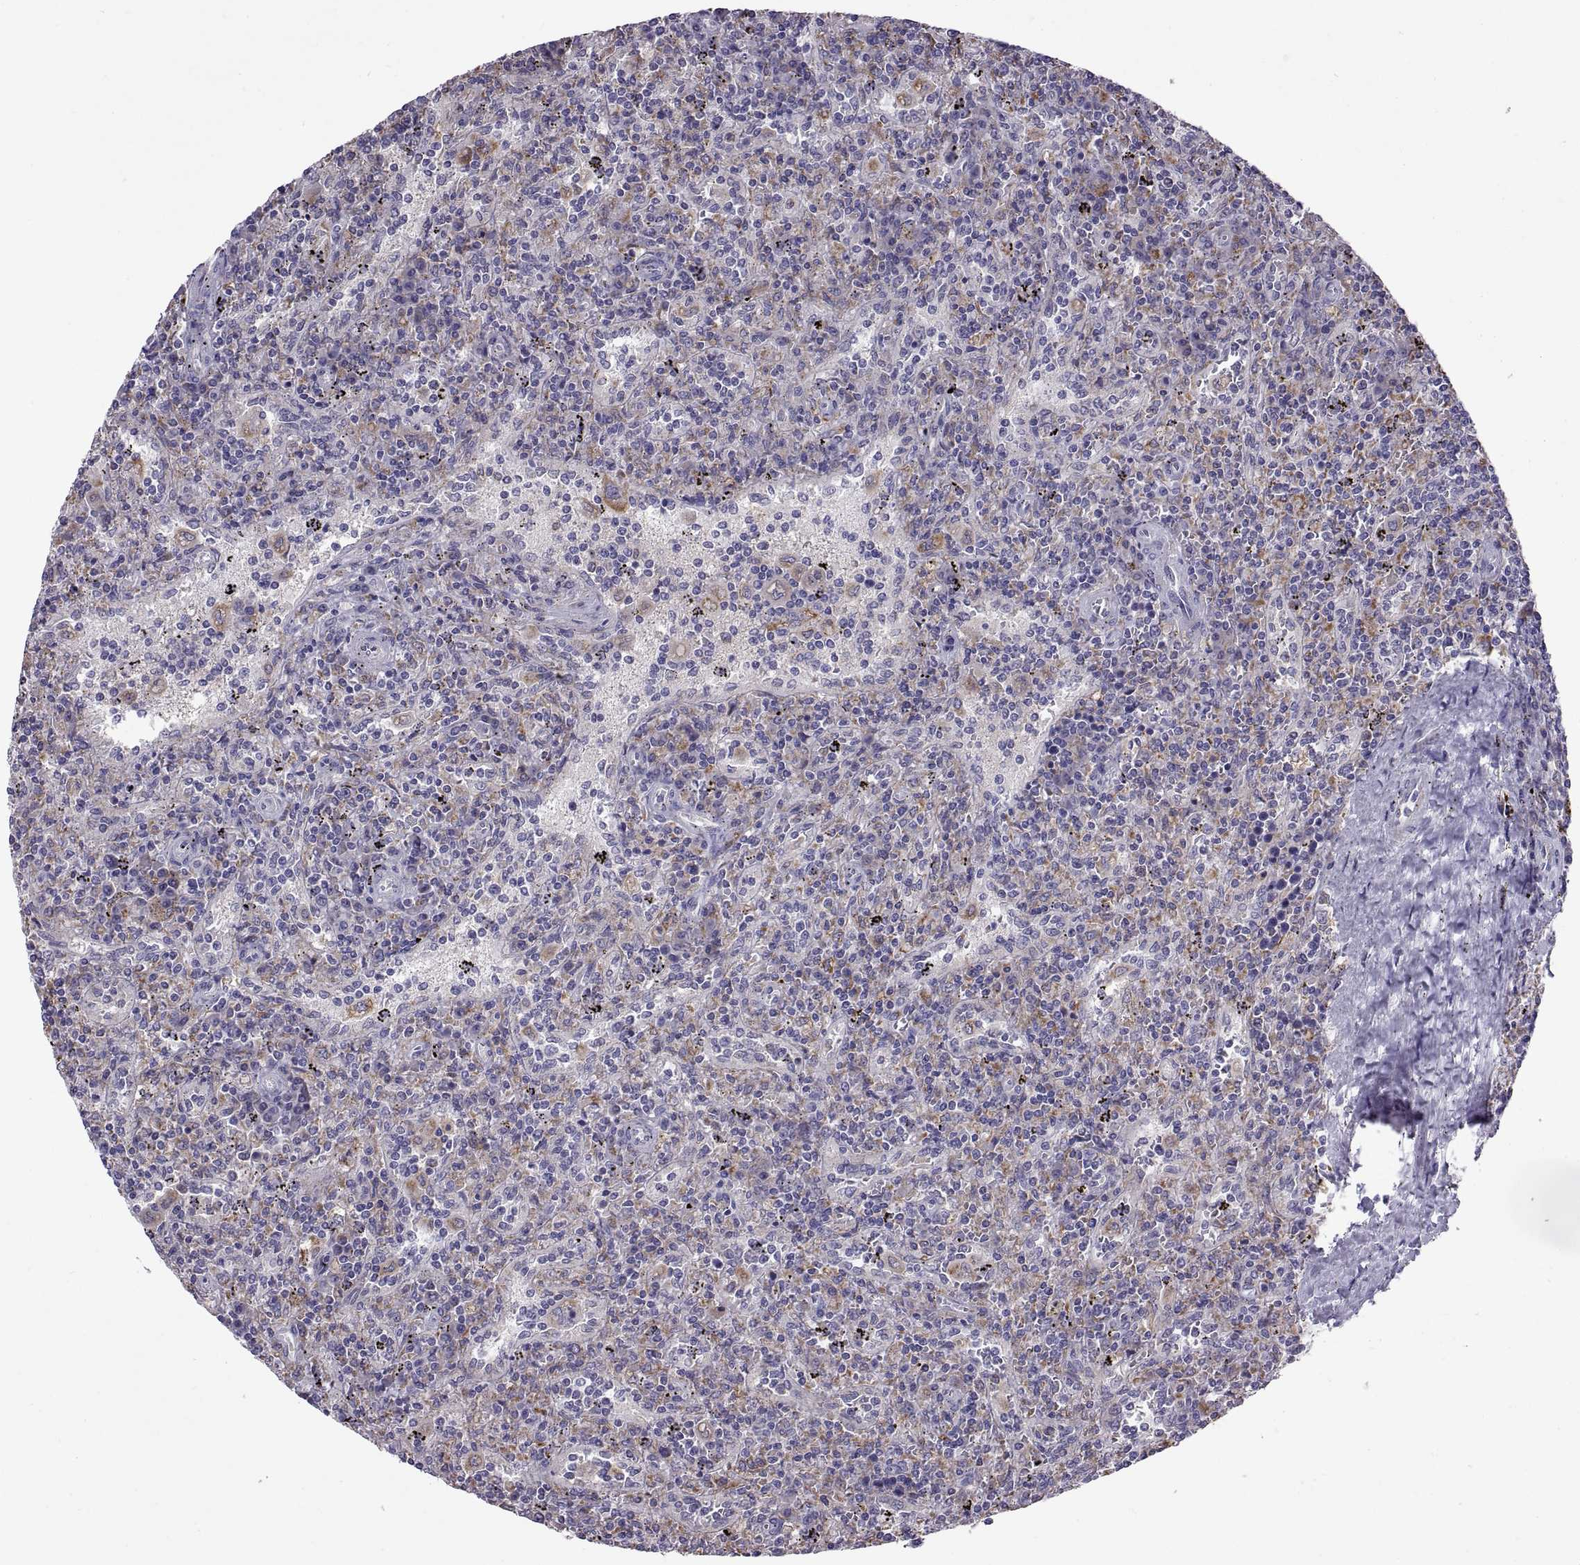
{"staining": {"intensity": "negative", "quantity": "none", "location": "none"}, "tissue": "lymphoma", "cell_type": "Tumor cells", "image_type": "cancer", "snomed": [{"axis": "morphology", "description": "Malignant lymphoma, non-Hodgkin's type, Low grade"}, {"axis": "topography", "description": "Spleen"}], "caption": "A high-resolution micrograph shows IHC staining of lymphoma, which exhibits no significant expression in tumor cells.", "gene": "ARSL", "patient": {"sex": "male", "age": 62}}